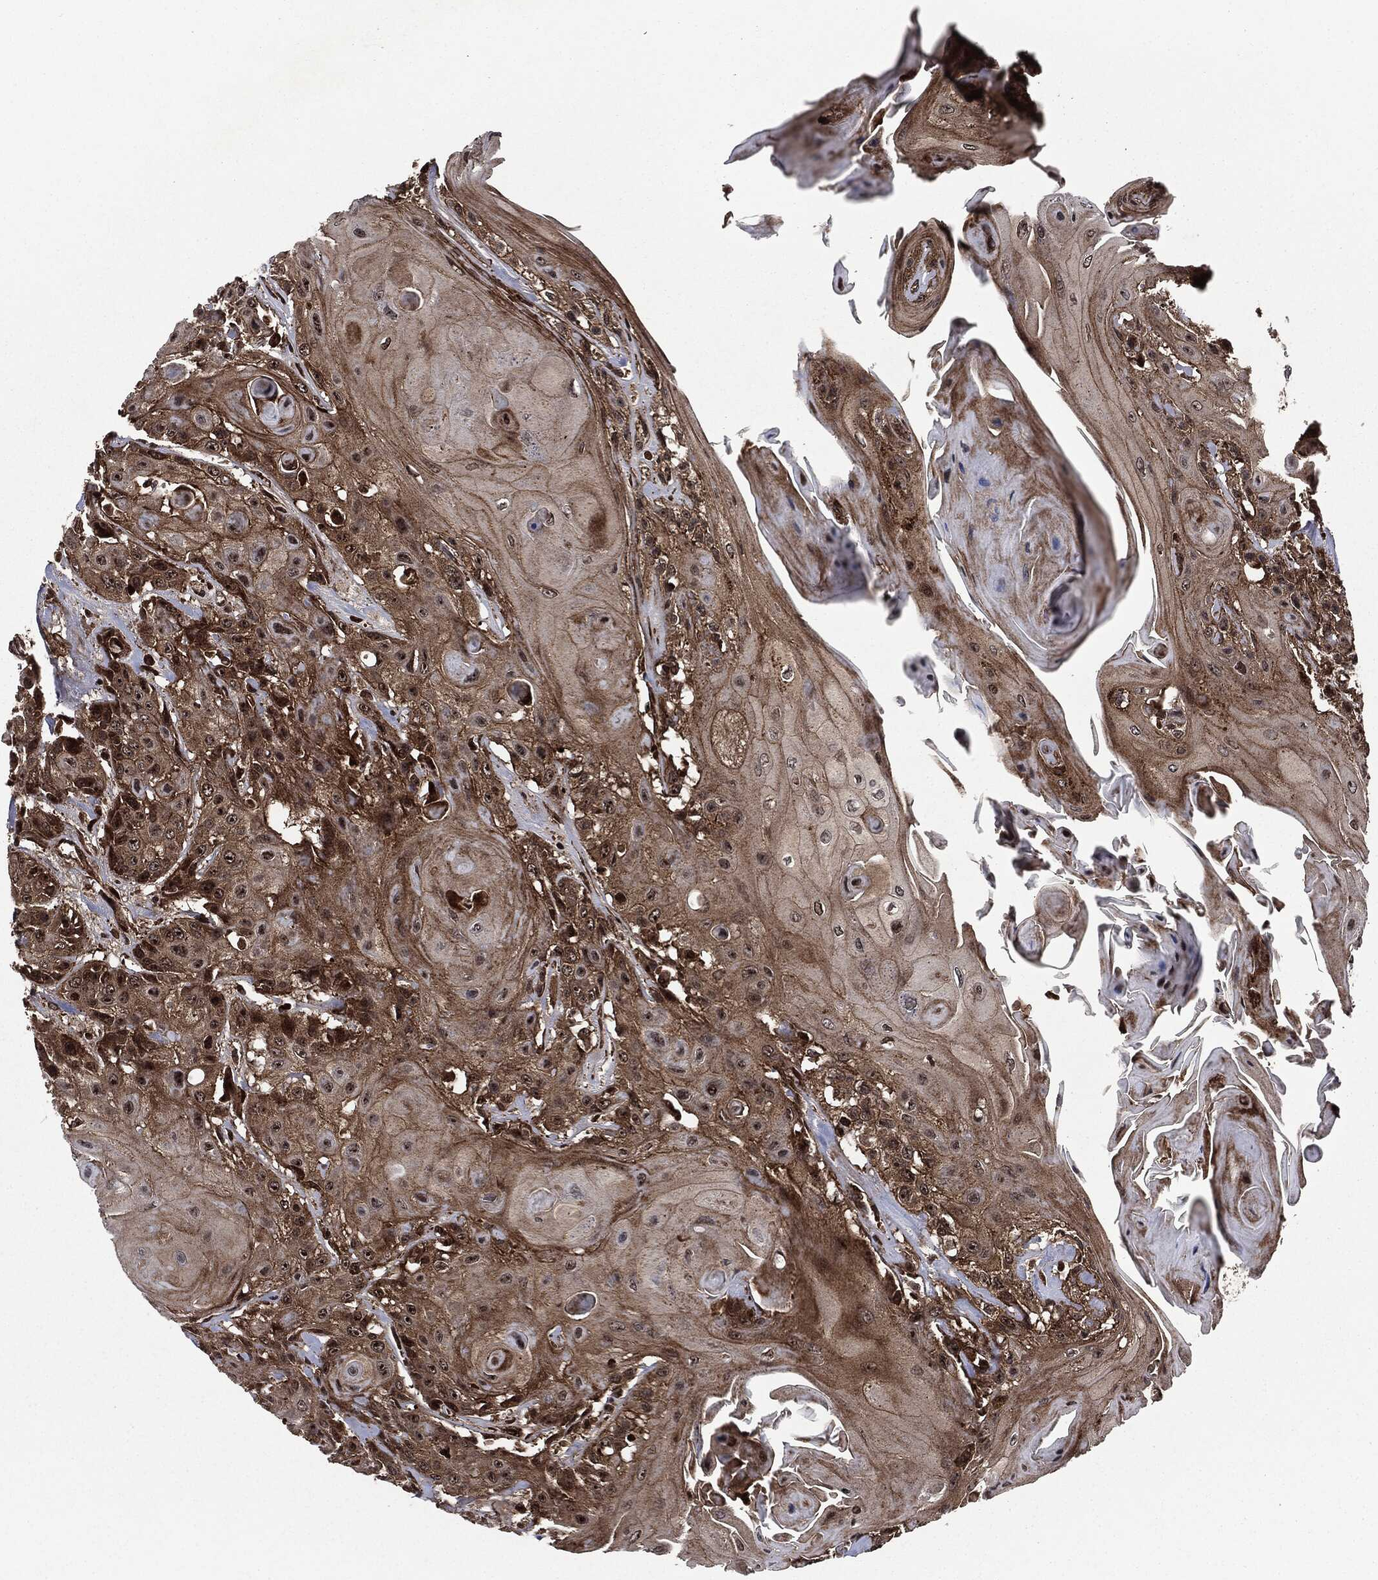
{"staining": {"intensity": "moderate", "quantity": ">75%", "location": "cytoplasmic/membranous,nuclear"}, "tissue": "head and neck cancer", "cell_type": "Tumor cells", "image_type": "cancer", "snomed": [{"axis": "morphology", "description": "Squamous cell carcinoma, NOS"}, {"axis": "topography", "description": "Head-Neck"}], "caption": "Head and neck cancer tissue demonstrates moderate cytoplasmic/membranous and nuclear staining in about >75% of tumor cells, visualized by immunohistochemistry. Ihc stains the protein in brown and the nuclei are stained blue.", "gene": "CARD6", "patient": {"sex": "female", "age": 59}}